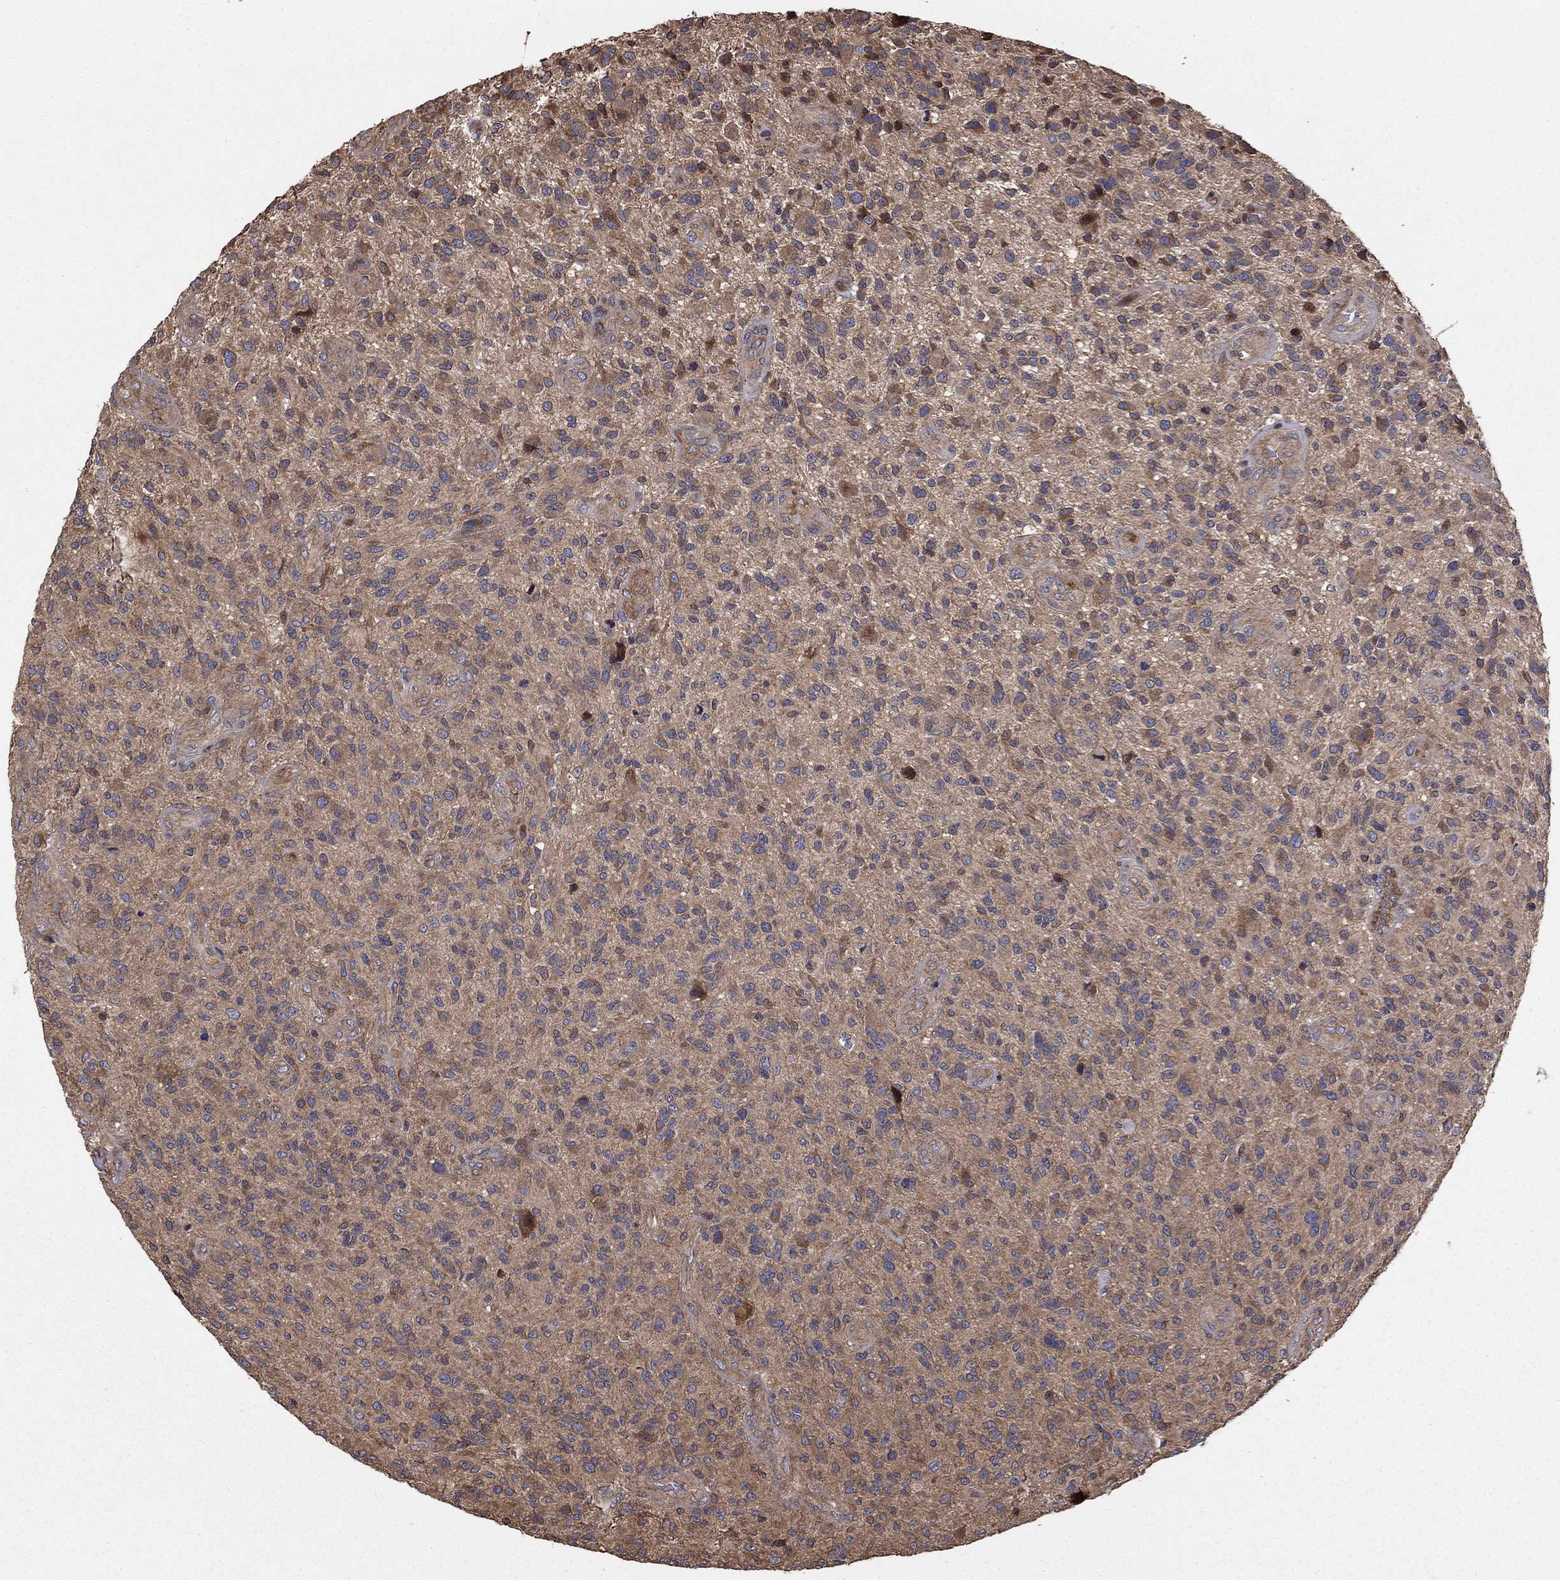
{"staining": {"intensity": "moderate", "quantity": "<25%", "location": "cytoplasmic/membranous"}, "tissue": "glioma", "cell_type": "Tumor cells", "image_type": "cancer", "snomed": [{"axis": "morphology", "description": "Glioma, malignant, High grade"}, {"axis": "topography", "description": "Brain"}], "caption": "Tumor cells reveal low levels of moderate cytoplasmic/membranous expression in about <25% of cells in malignant glioma (high-grade). (IHC, brightfield microscopy, high magnification).", "gene": "BABAM2", "patient": {"sex": "male", "age": 47}}